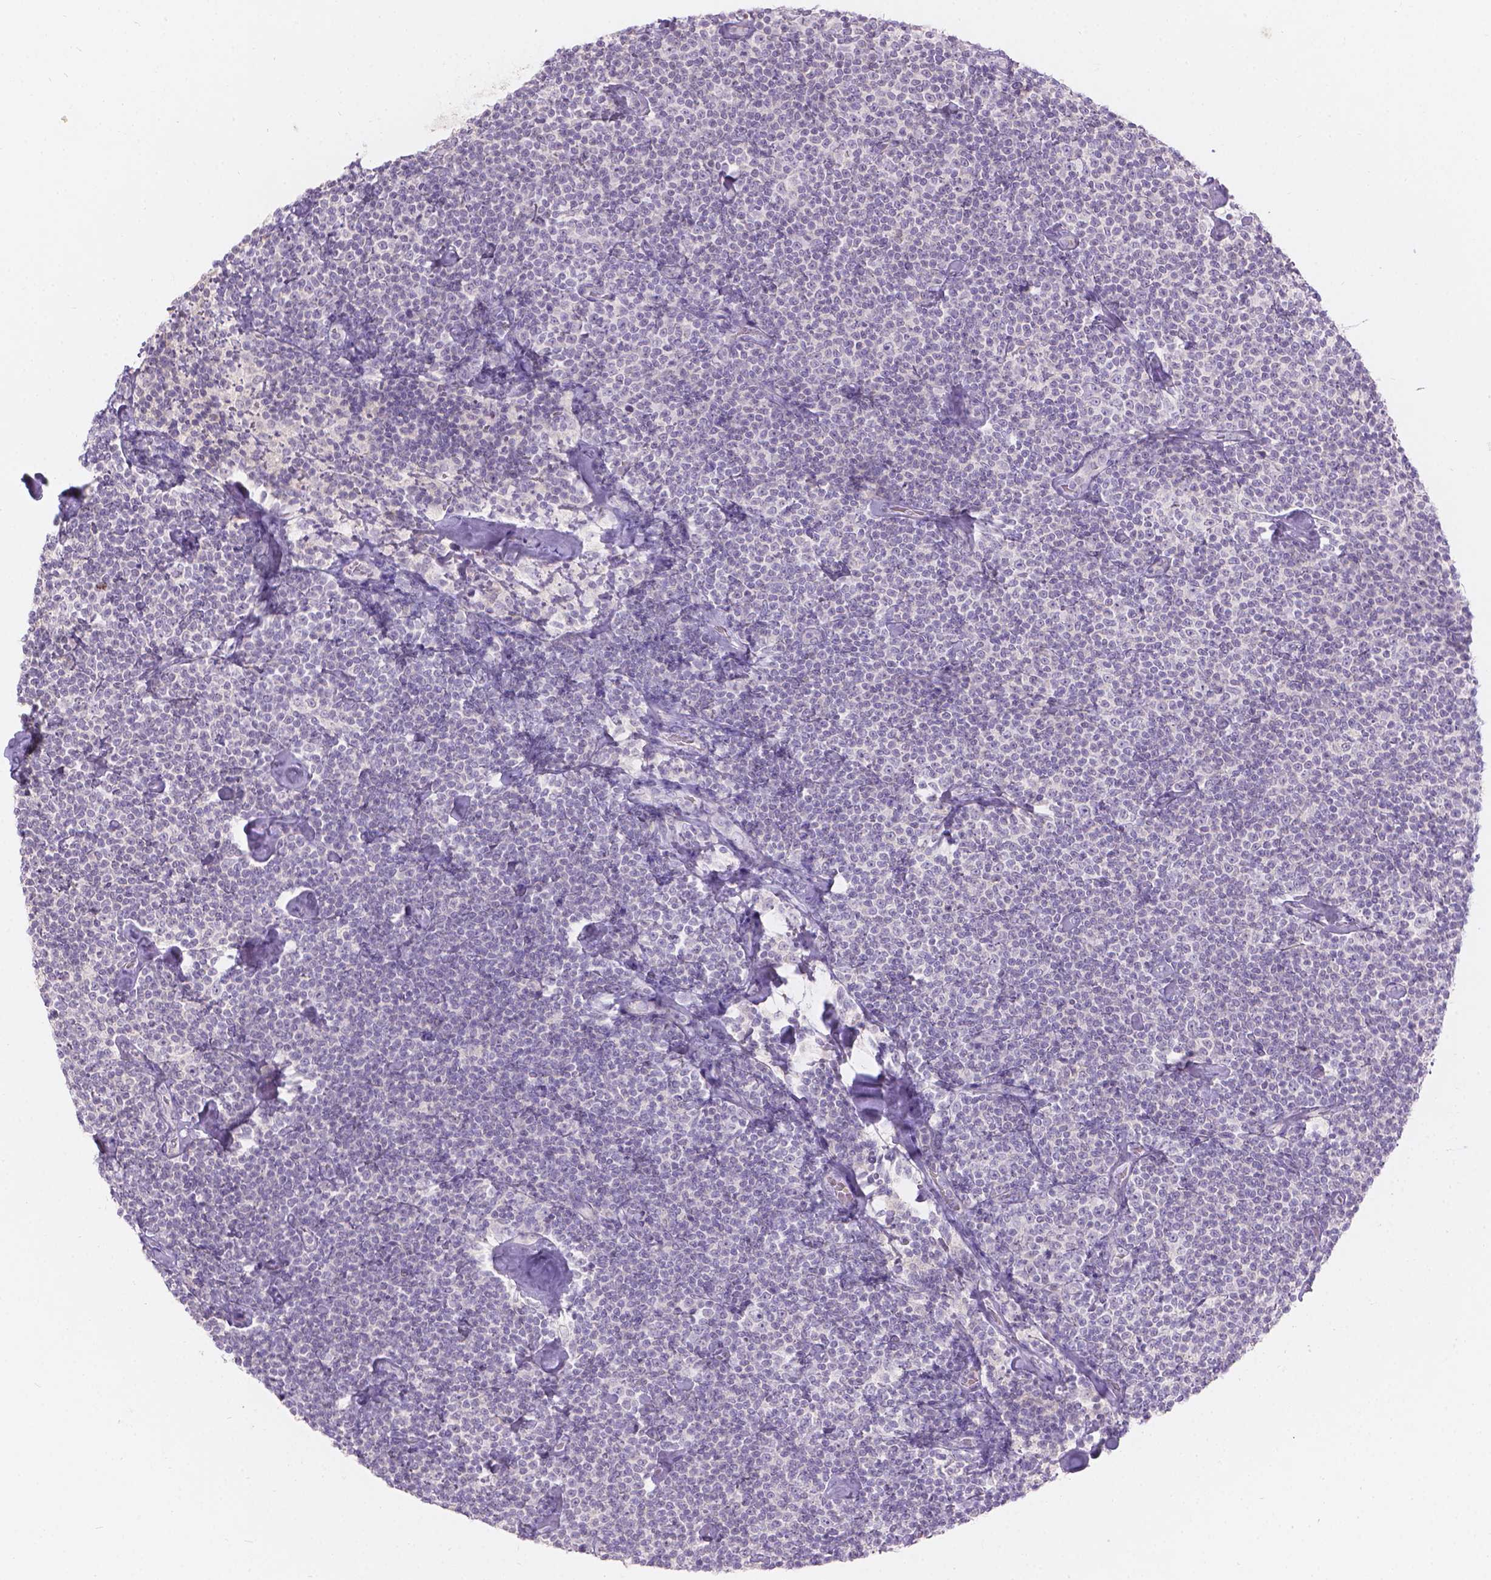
{"staining": {"intensity": "negative", "quantity": "none", "location": "none"}, "tissue": "lymphoma", "cell_type": "Tumor cells", "image_type": "cancer", "snomed": [{"axis": "morphology", "description": "Malignant lymphoma, non-Hodgkin's type, Low grade"}, {"axis": "topography", "description": "Lymph node"}], "caption": "An immunohistochemistry image of lymphoma is shown. There is no staining in tumor cells of lymphoma.", "gene": "DCAF4L1", "patient": {"sex": "male", "age": 81}}